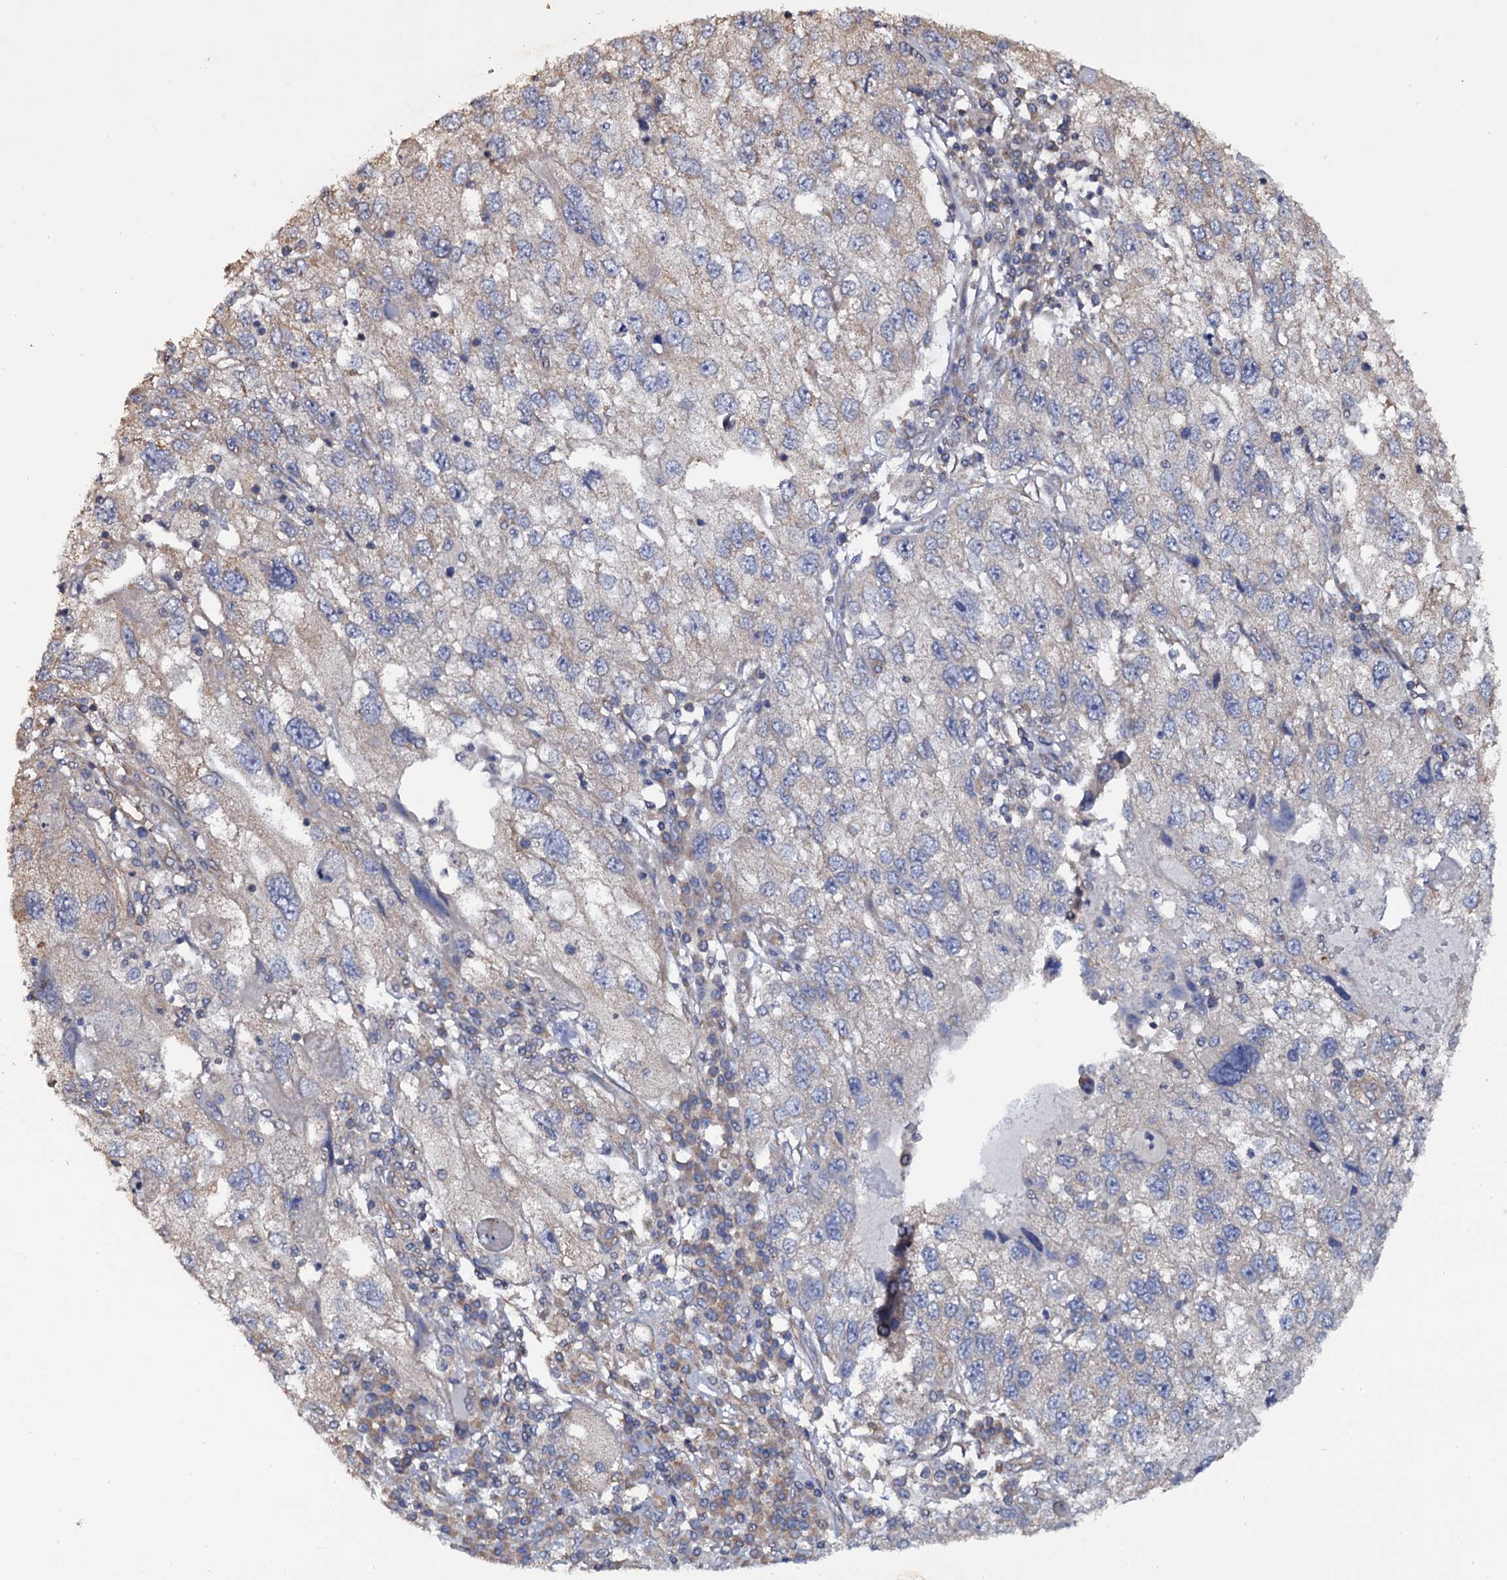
{"staining": {"intensity": "negative", "quantity": "none", "location": "none"}, "tissue": "endometrial cancer", "cell_type": "Tumor cells", "image_type": "cancer", "snomed": [{"axis": "morphology", "description": "Adenocarcinoma, NOS"}, {"axis": "topography", "description": "Endometrium"}], "caption": "IHC histopathology image of endometrial cancer stained for a protein (brown), which reveals no expression in tumor cells.", "gene": "TTC23", "patient": {"sex": "female", "age": 49}}